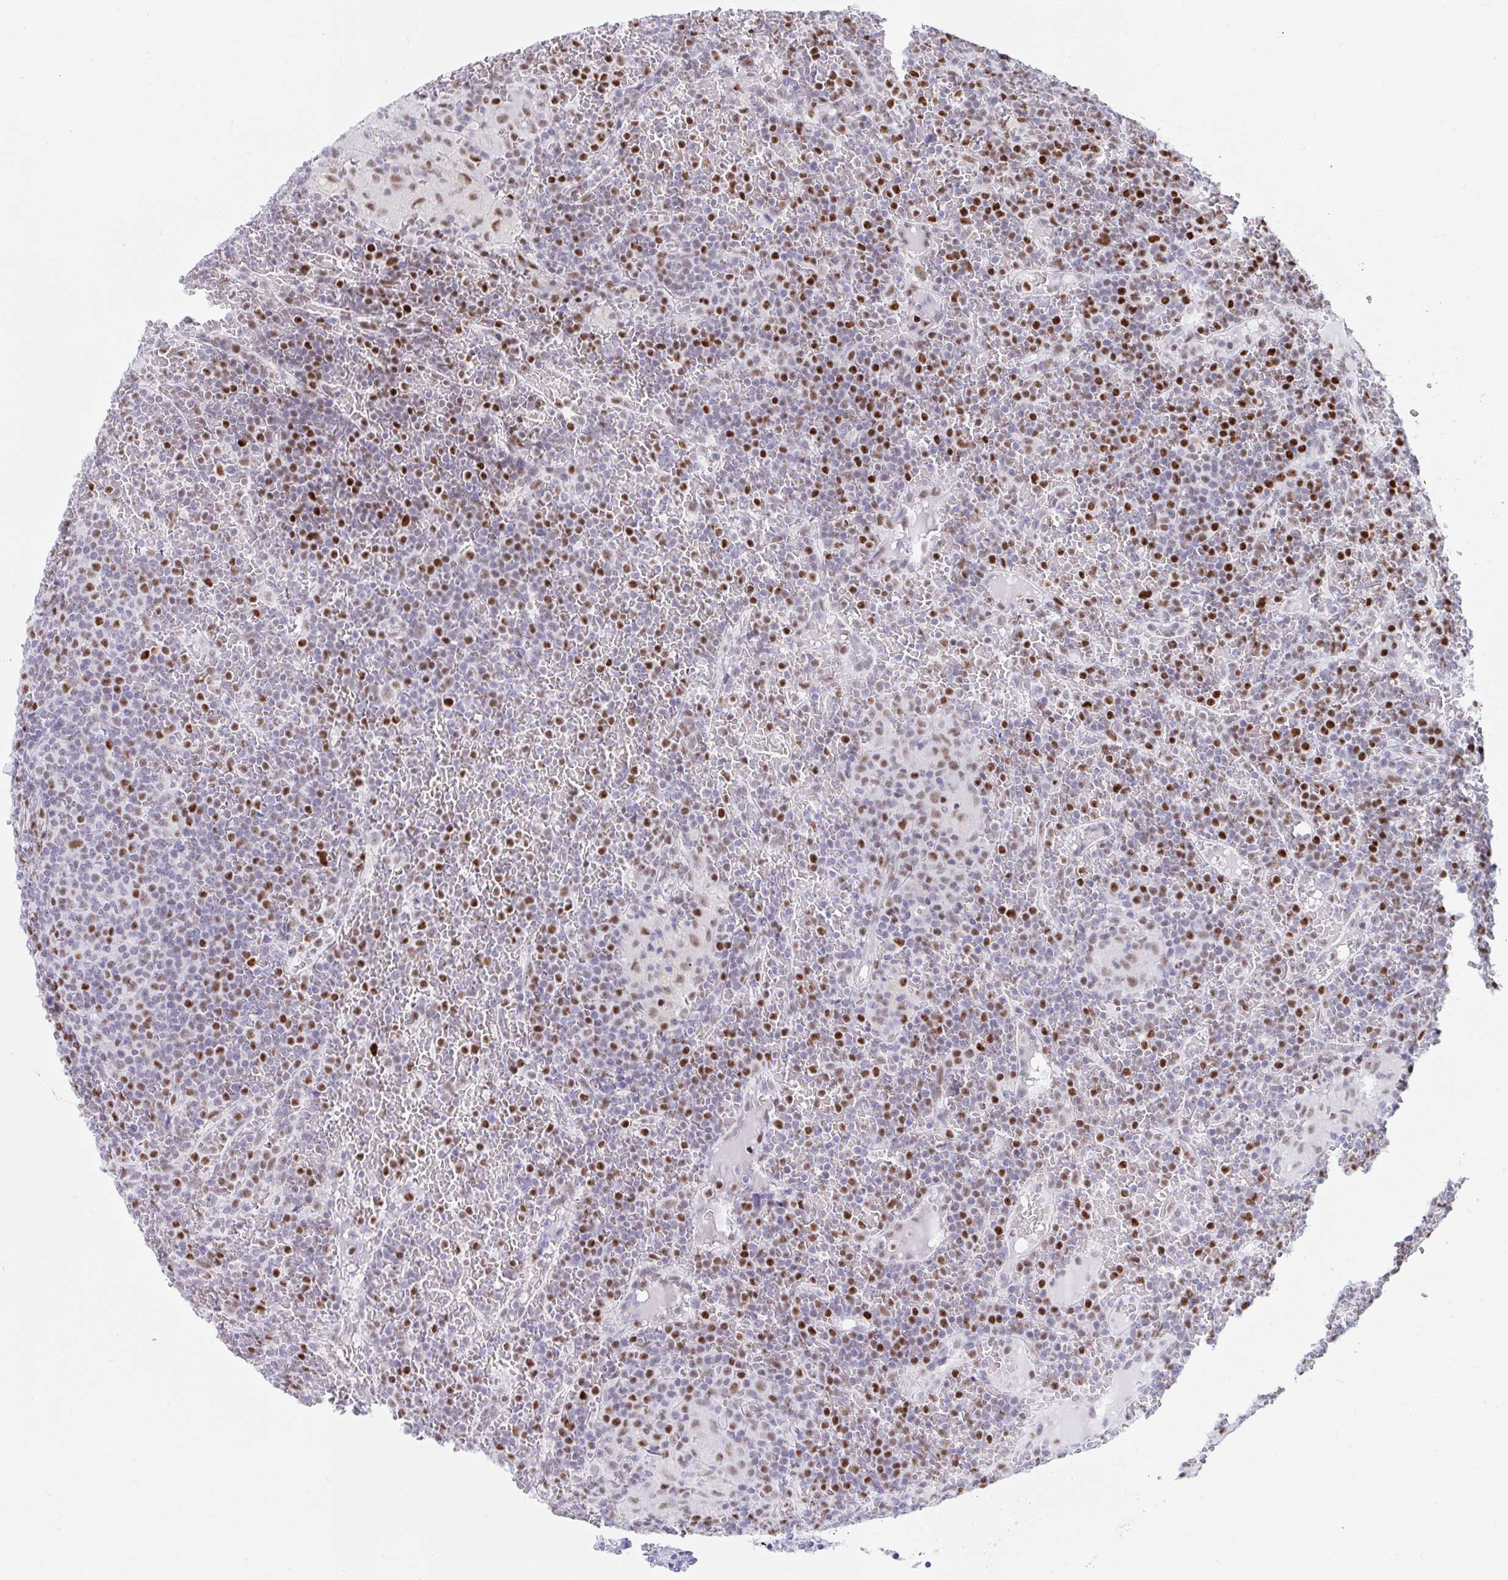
{"staining": {"intensity": "strong", "quantity": "25%-75%", "location": "nuclear"}, "tissue": "lymphoma", "cell_type": "Tumor cells", "image_type": "cancer", "snomed": [{"axis": "morphology", "description": "Malignant lymphoma, non-Hodgkin's type, Low grade"}, {"axis": "topography", "description": "Spleen"}], "caption": "A micrograph of human lymphoma stained for a protein exhibits strong nuclear brown staining in tumor cells.", "gene": "IKZF2", "patient": {"sex": "female", "age": 19}}